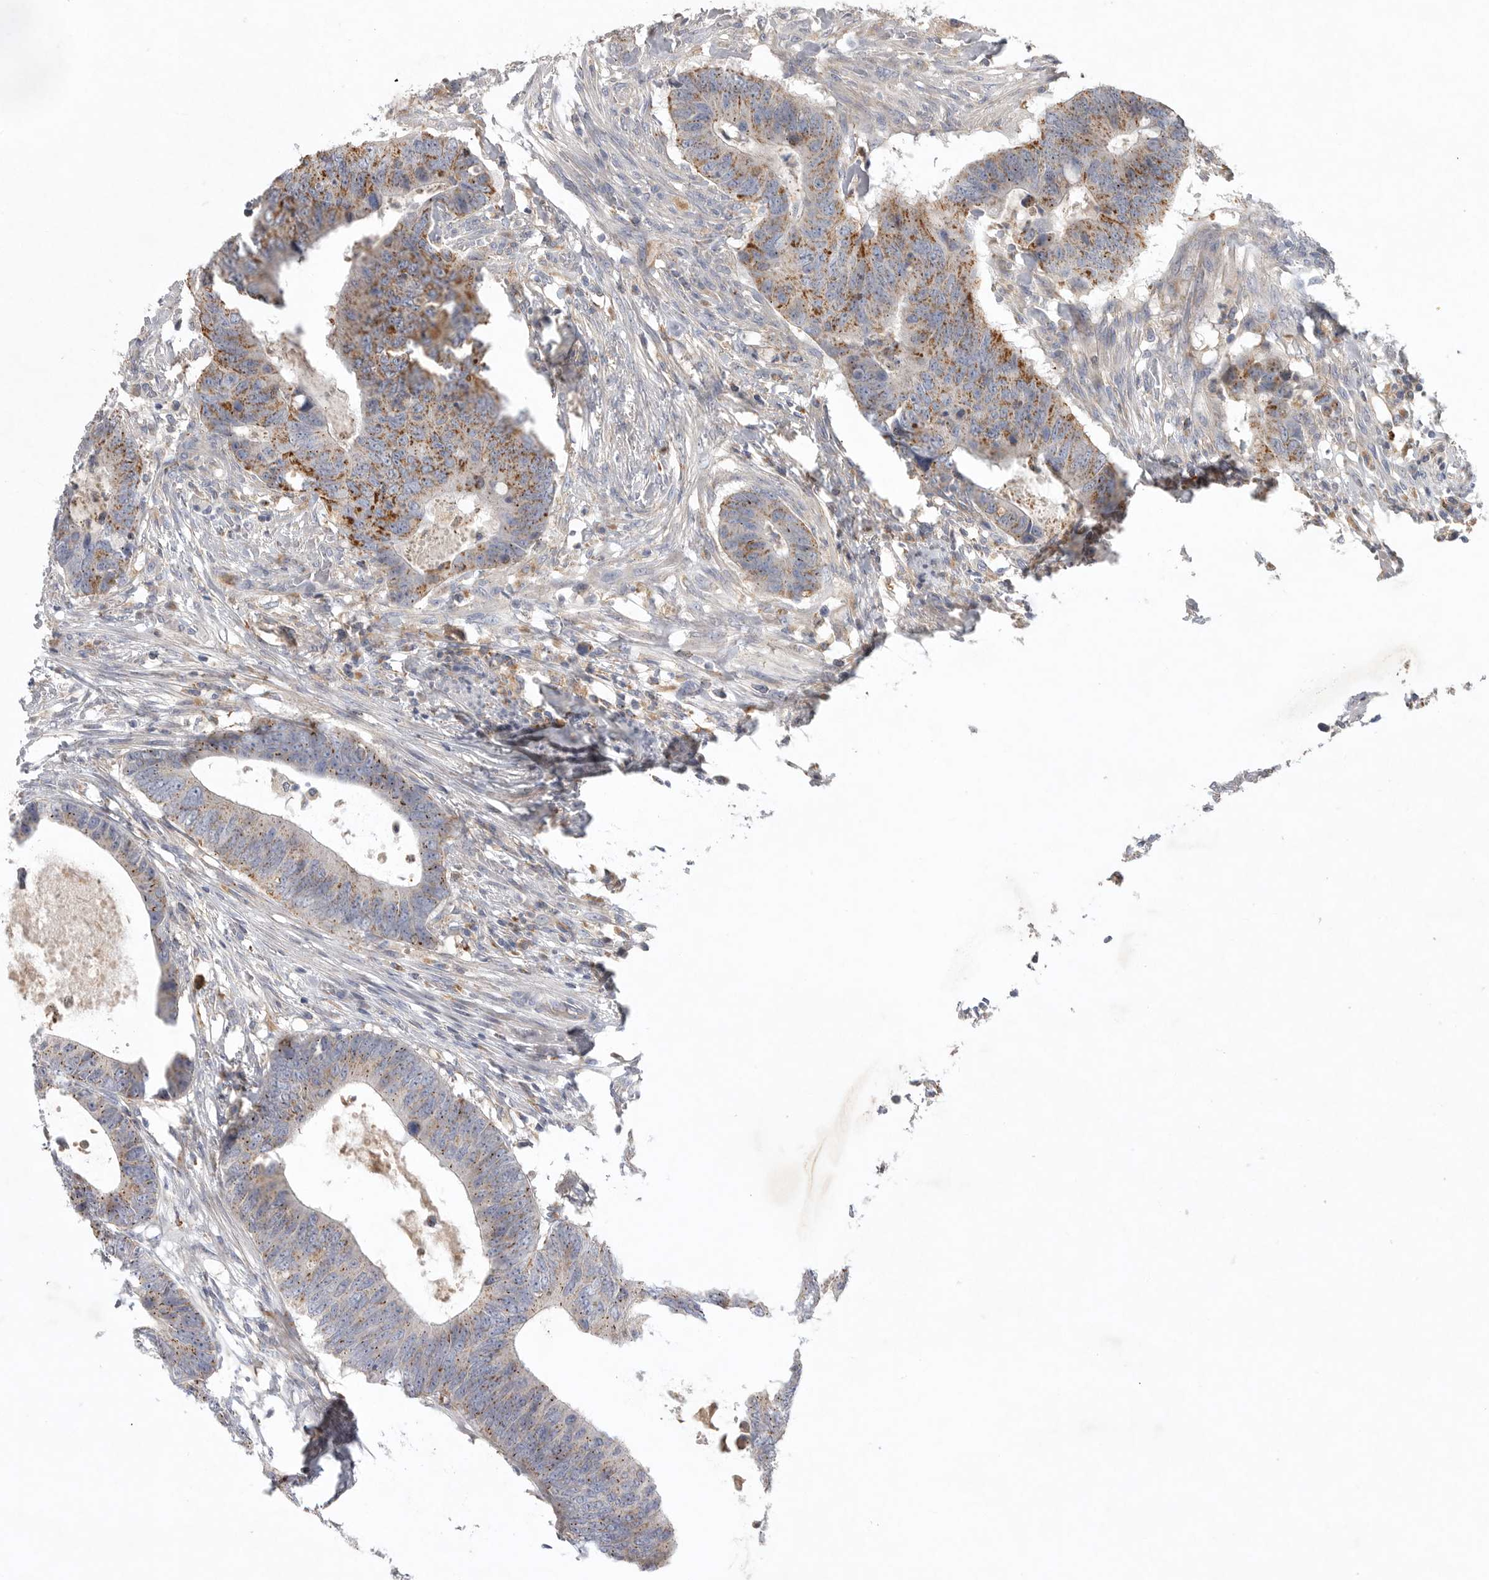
{"staining": {"intensity": "moderate", "quantity": ">75%", "location": "cytoplasmic/membranous"}, "tissue": "colorectal cancer", "cell_type": "Tumor cells", "image_type": "cancer", "snomed": [{"axis": "morphology", "description": "Adenocarcinoma, NOS"}, {"axis": "topography", "description": "Colon"}], "caption": "The micrograph displays staining of colorectal cancer, revealing moderate cytoplasmic/membranous protein expression (brown color) within tumor cells.", "gene": "LAMTOR3", "patient": {"sex": "male", "age": 56}}